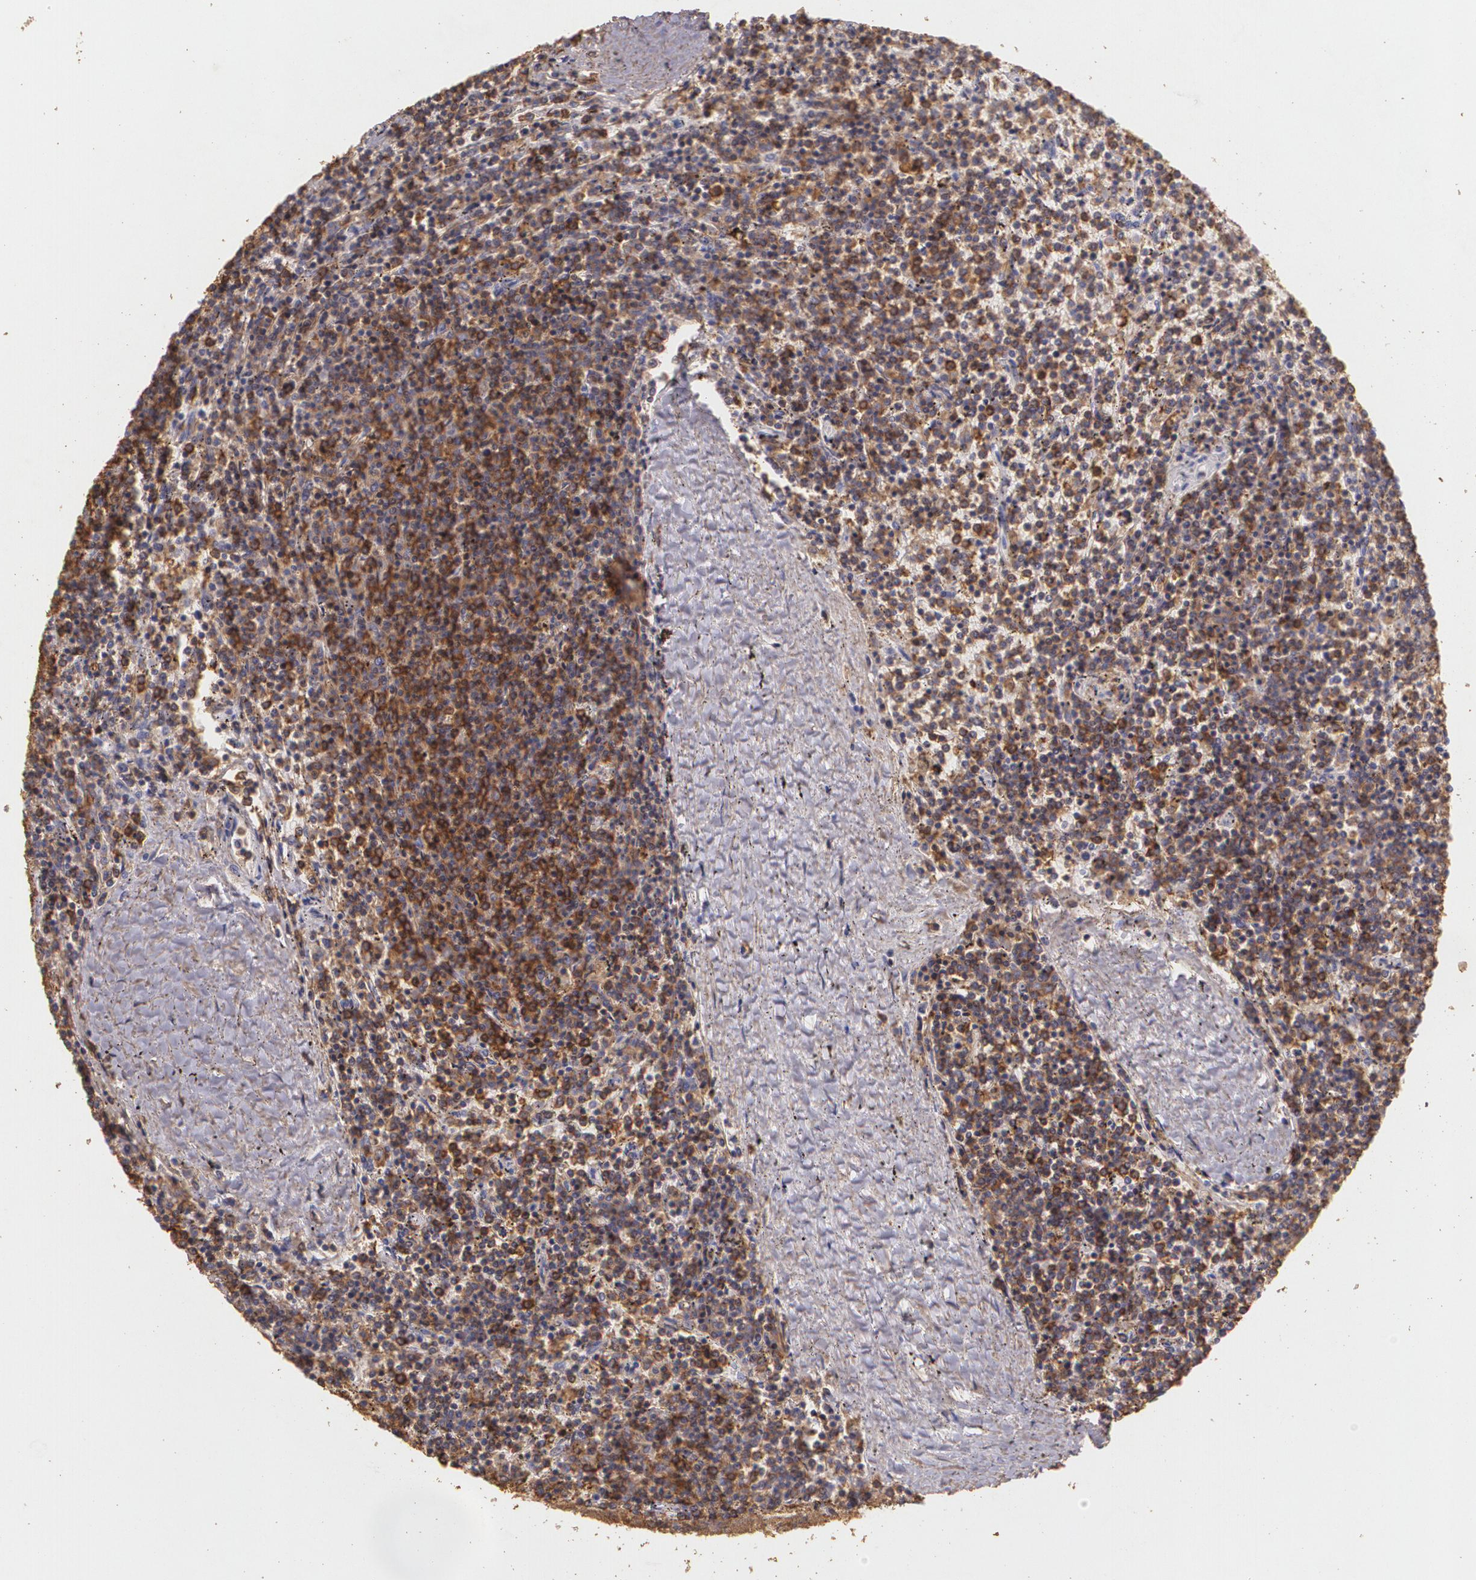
{"staining": {"intensity": "moderate", "quantity": ">75%", "location": "cytoplasmic/membranous"}, "tissue": "lymphoma", "cell_type": "Tumor cells", "image_type": "cancer", "snomed": [{"axis": "morphology", "description": "Malignant lymphoma, non-Hodgkin's type, Low grade"}, {"axis": "topography", "description": "Spleen"}], "caption": "Lymphoma tissue exhibits moderate cytoplasmic/membranous expression in approximately >75% of tumor cells", "gene": "TGFBR1", "patient": {"sex": "female", "age": 50}}